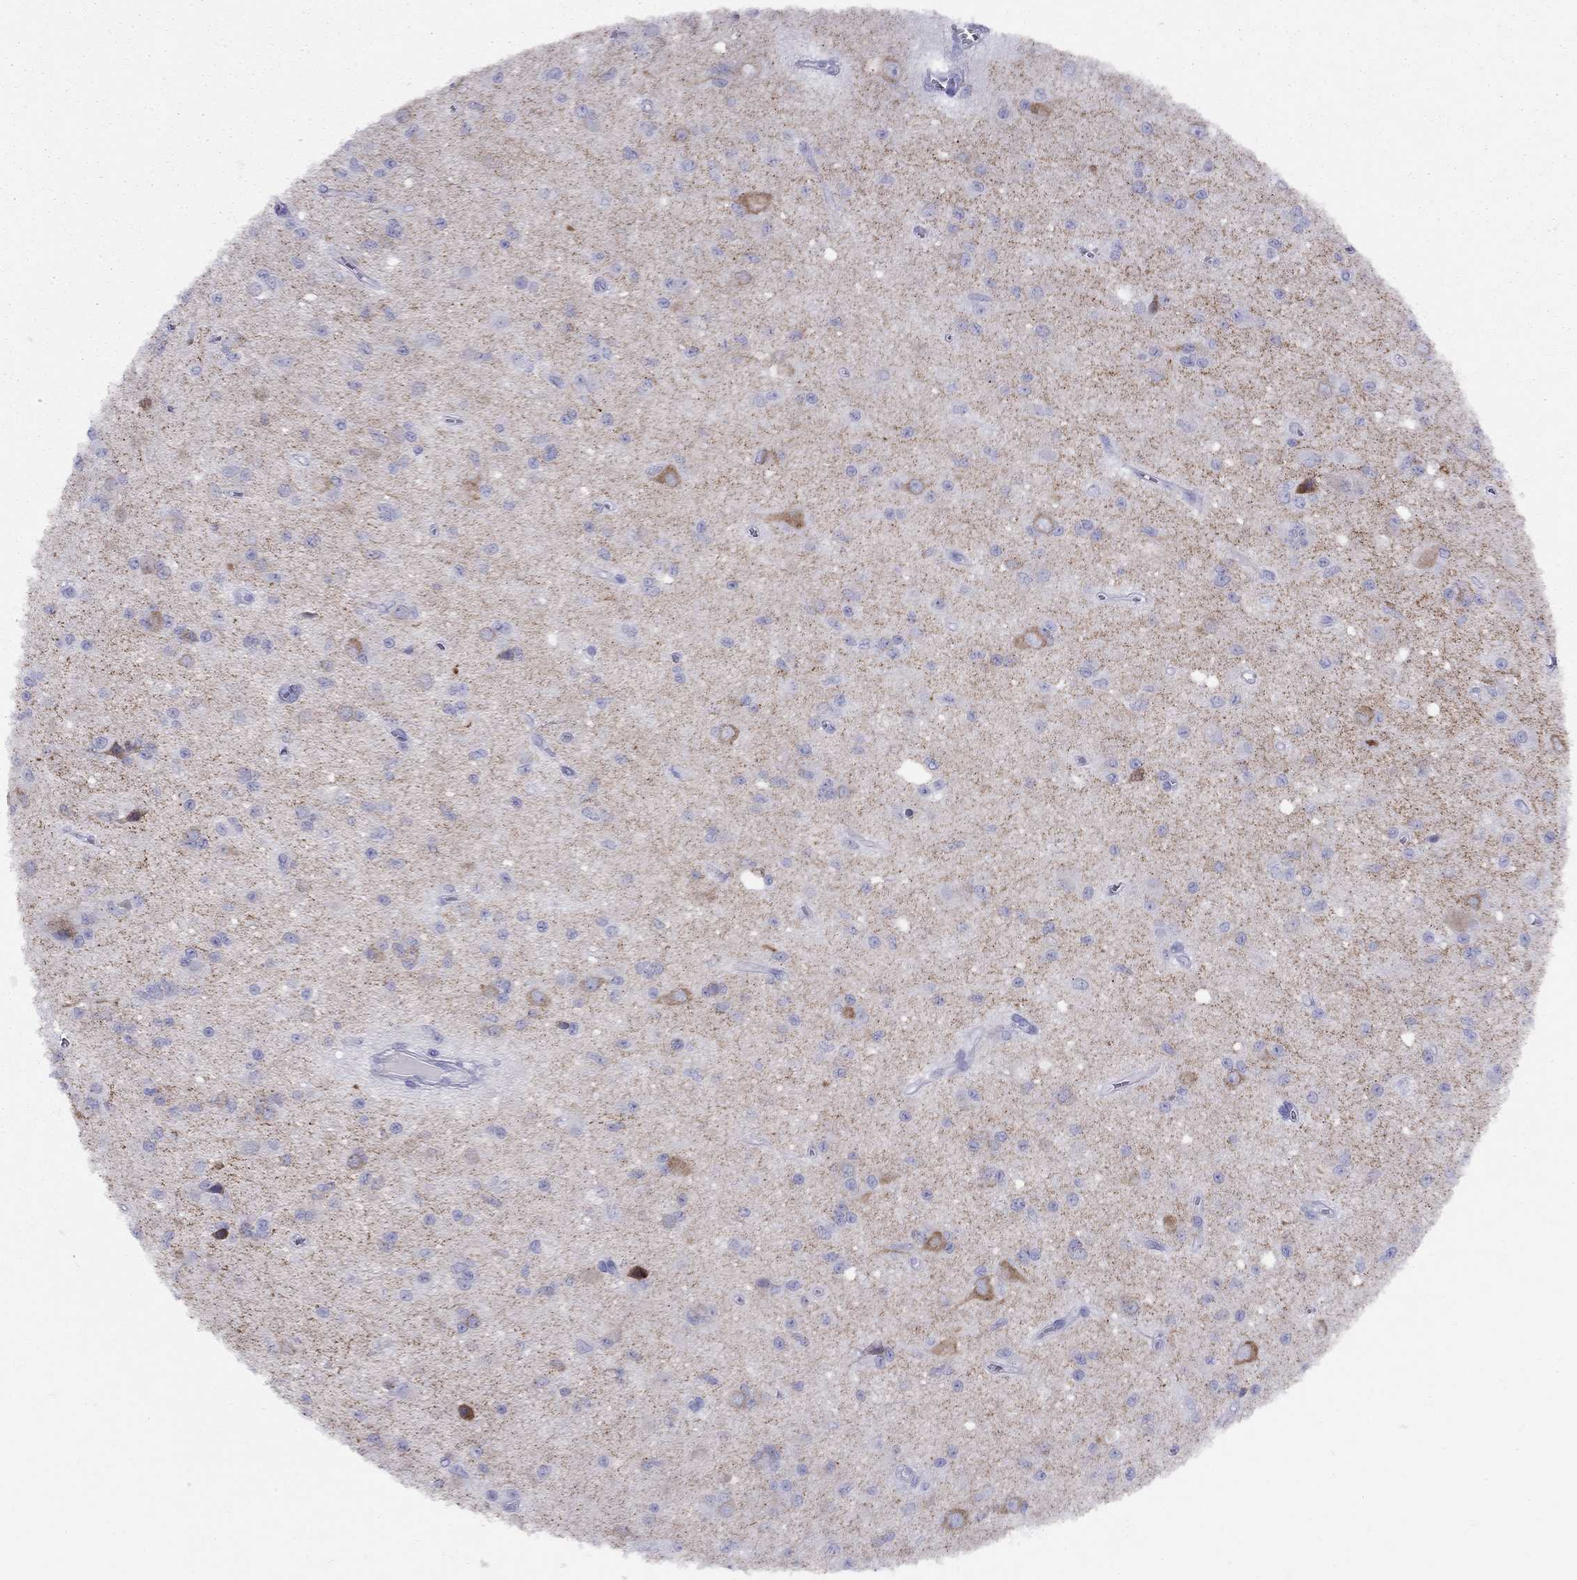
{"staining": {"intensity": "negative", "quantity": "none", "location": "none"}, "tissue": "glioma", "cell_type": "Tumor cells", "image_type": "cancer", "snomed": [{"axis": "morphology", "description": "Glioma, malignant, Low grade"}, {"axis": "topography", "description": "Brain"}], "caption": "The IHC image has no significant expression in tumor cells of glioma tissue.", "gene": "GRIA2", "patient": {"sex": "female", "age": 45}}